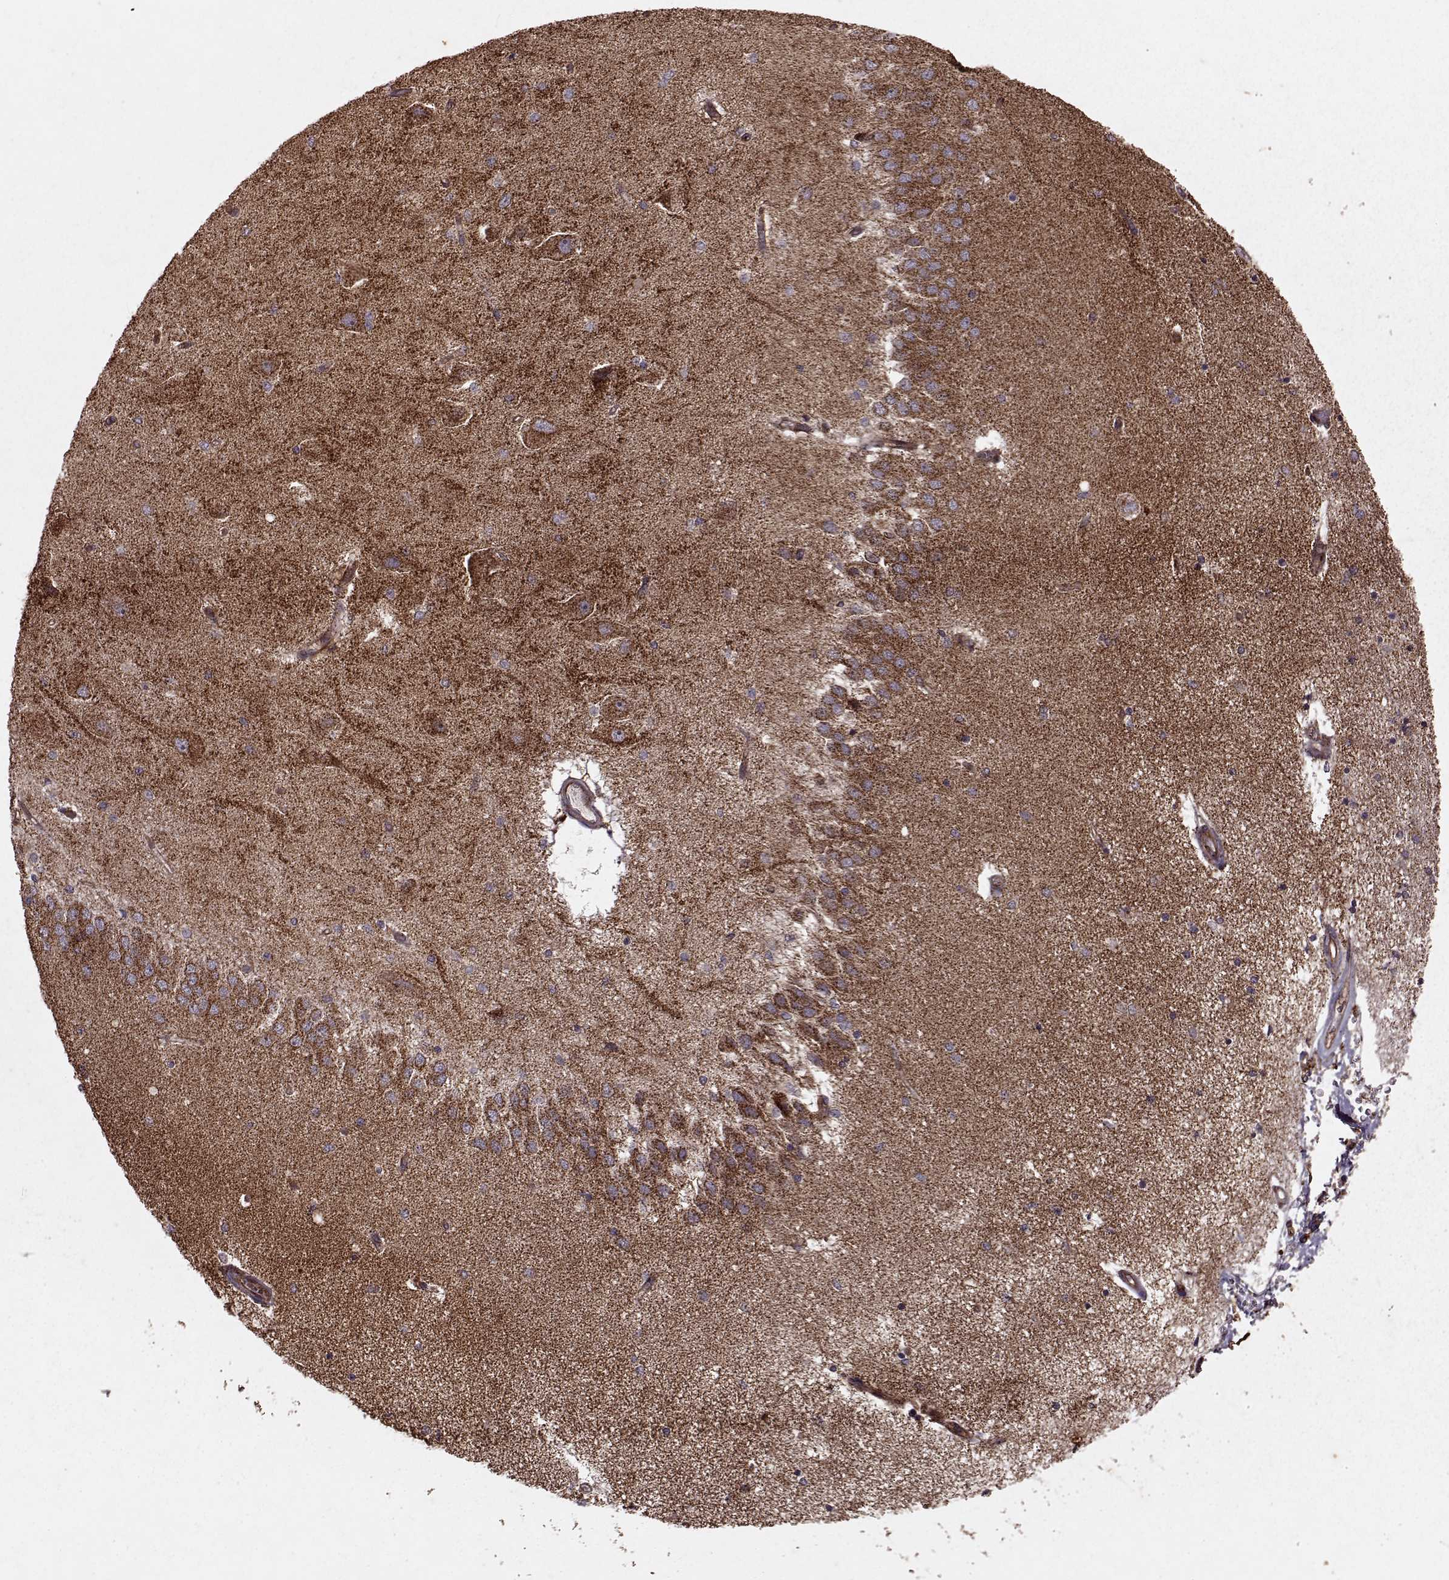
{"staining": {"intensity": "moderate", "quantity": "<25%", "location": "cytoplasmic/membranous"}, "tissue": "hippocampus", "cell_type": "Glial cells", "image_type": "normal", "snomed": [{"axis": "morphology", "description": "Normal tissue, NOS"}, {"axis": "topography", "description": "Hippocampus"}], "caption": "Normal hippocampus displays moderate cytoplasmic/membranous positivity in approximately <25% of glial cells The protein is shown in brown color, while the nuclei are stained blue..", "gene": "ENSG00000285130", "patient": {"sex": "female", "age": 54}}